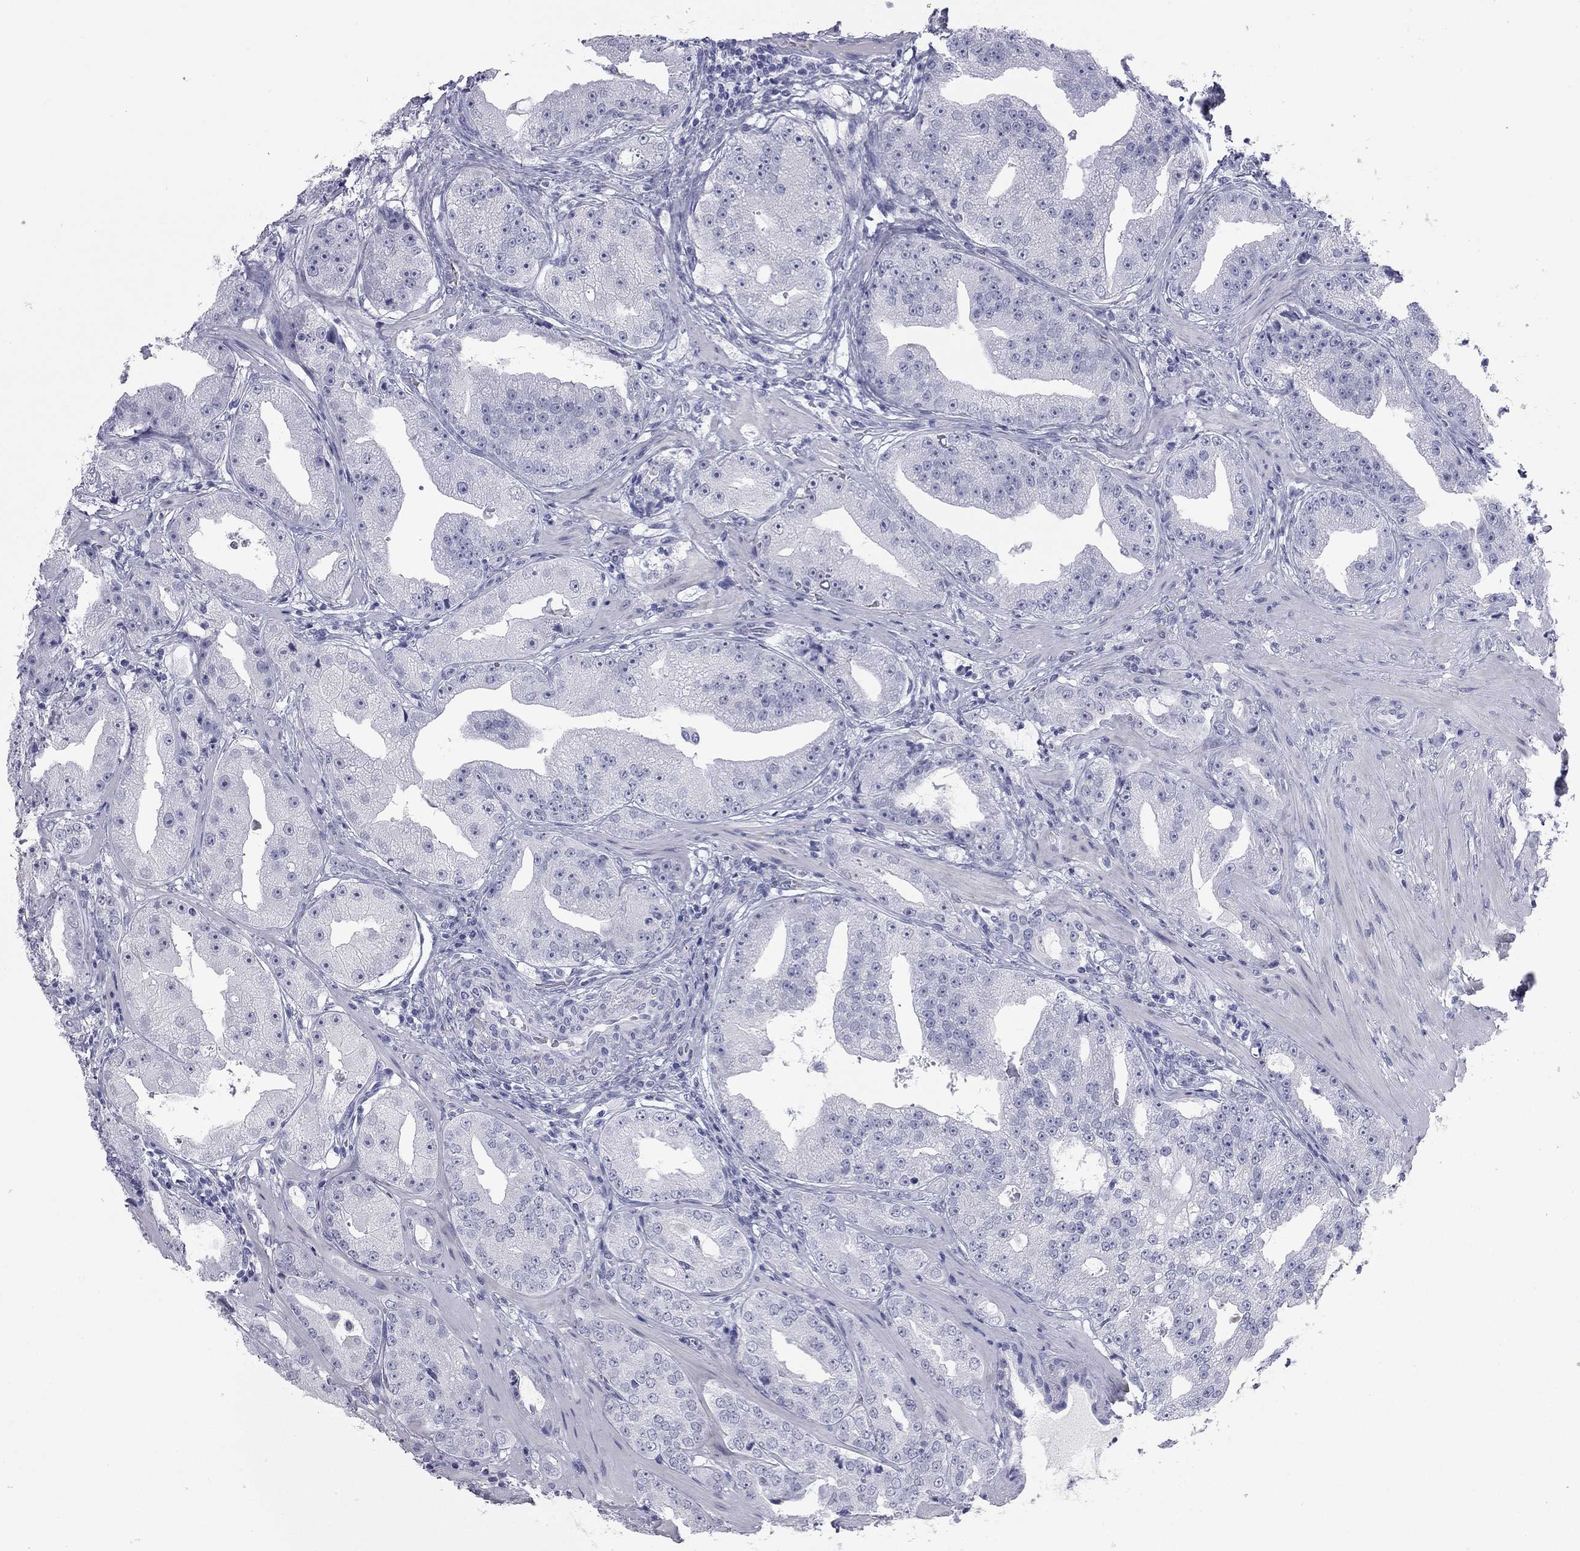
{"staining": {"intensity": "negative", "quantity": "none", "location": "none"}, "tissue": "prostate cancer", "cell_type": "Tumor cells", "image_type": "cancer", "snomed": [{"axis": "morphology", "description": "Adenocarcinoma, Low grade"}, {"axis": "topography", "description": "Prostate"}], "caption": "Immunohistochemical staining of human prostate cancer reveals no significant expression in tumor cells.", "gene": "AK8", "patient": {"sex": "male", "age": 62}}